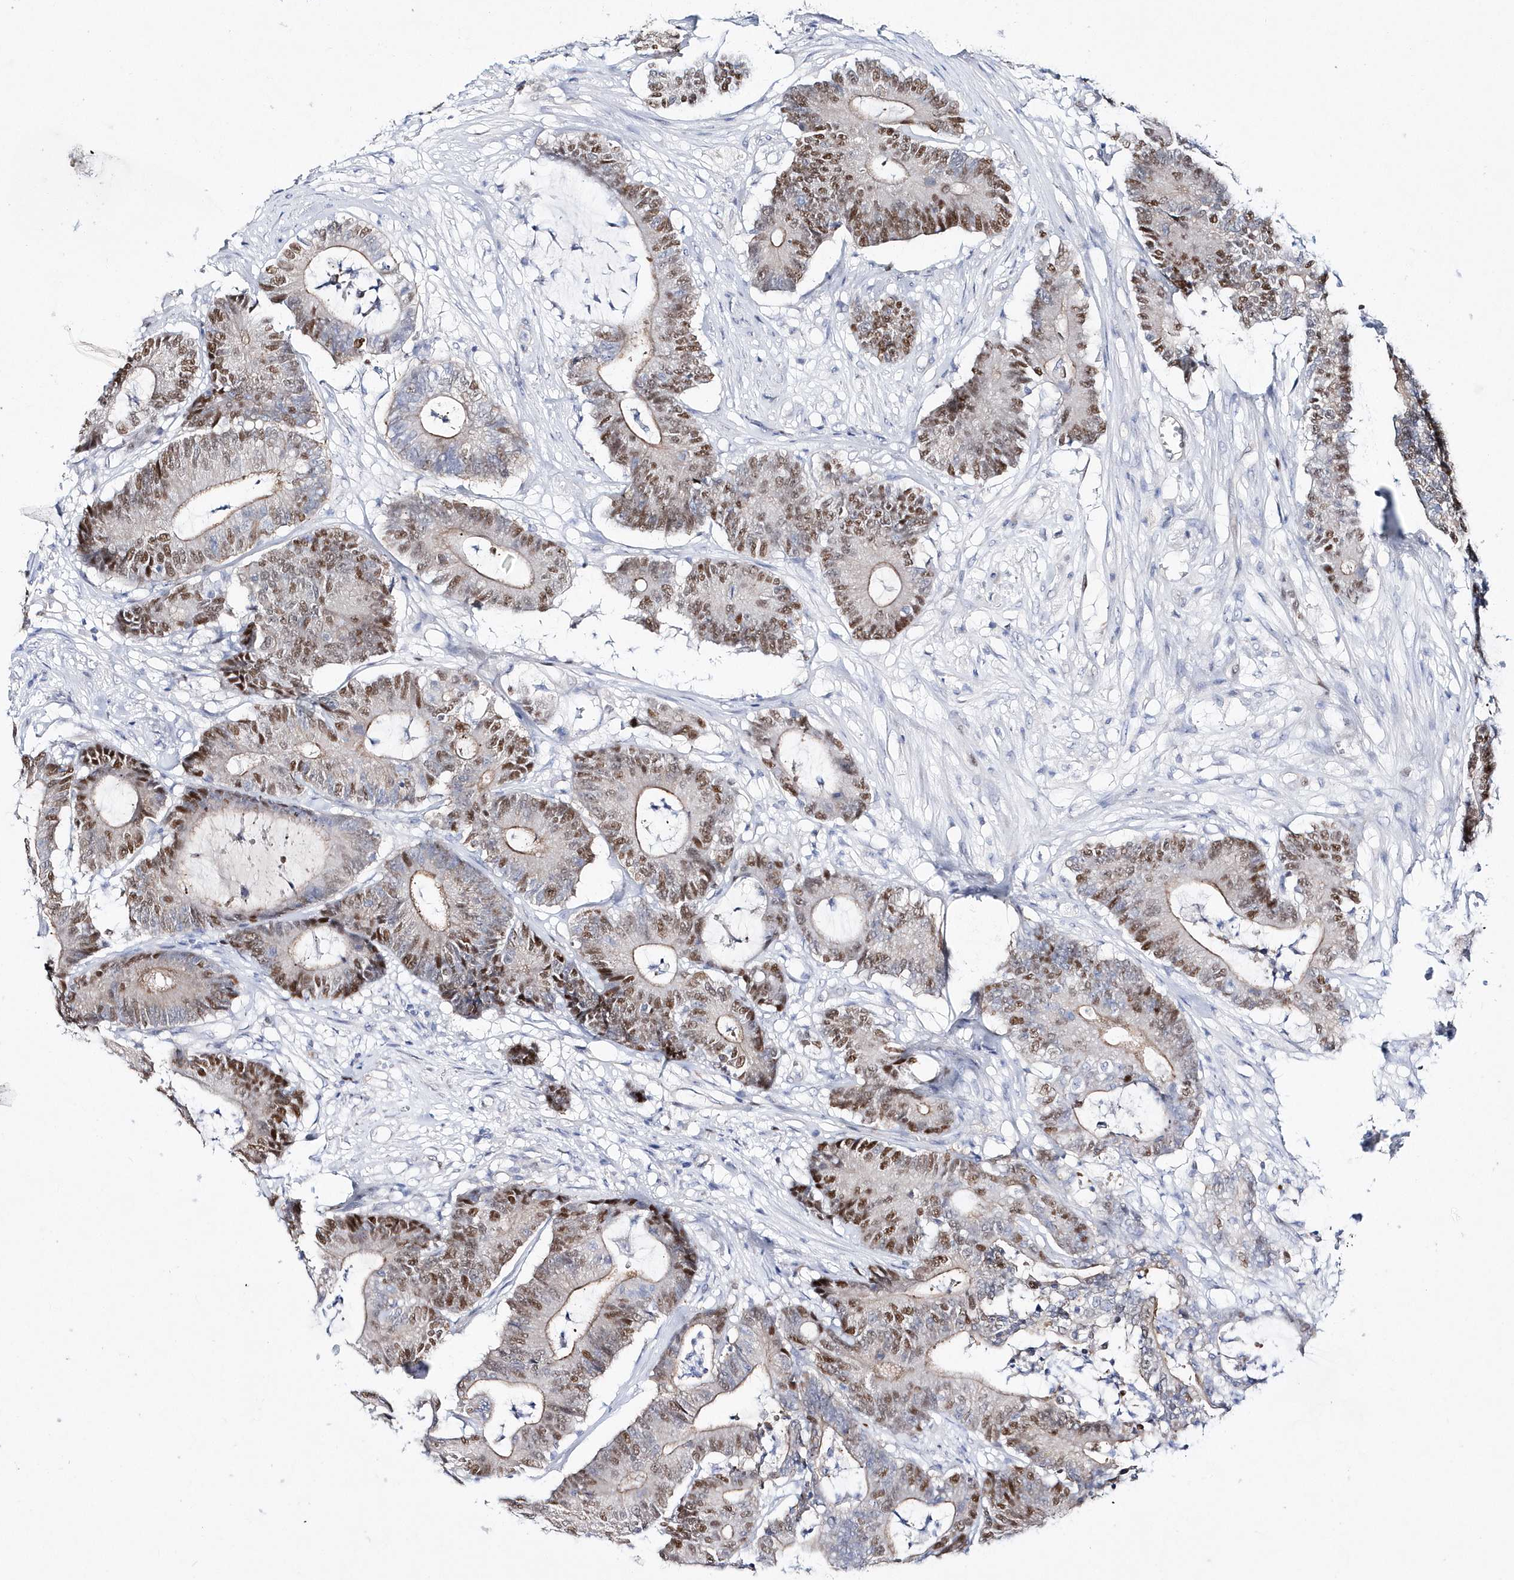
{"staining": {"intensity": "moderate", "quantity": ">75%", "location": "nuclear"}, "tissue": "colorectal cancer", "cell_type": "Tumor cells", "image_type": "cancer", "snomed": [{"axis": "morphology", "description": "Adenocarcinoma, NOS"}, {"axis": "topography", "description": "Colon"}], "caption": "Moderate nuclear staining is seen in about >75% of tumor cells in adenocarcinoma (colorectal). (DAB (3,3'-diaminobenzidine) IHC with brightfield microscopy, high magnification).", "gene": "TMCO6", "patient": {"sex": "female", "age": 84}}